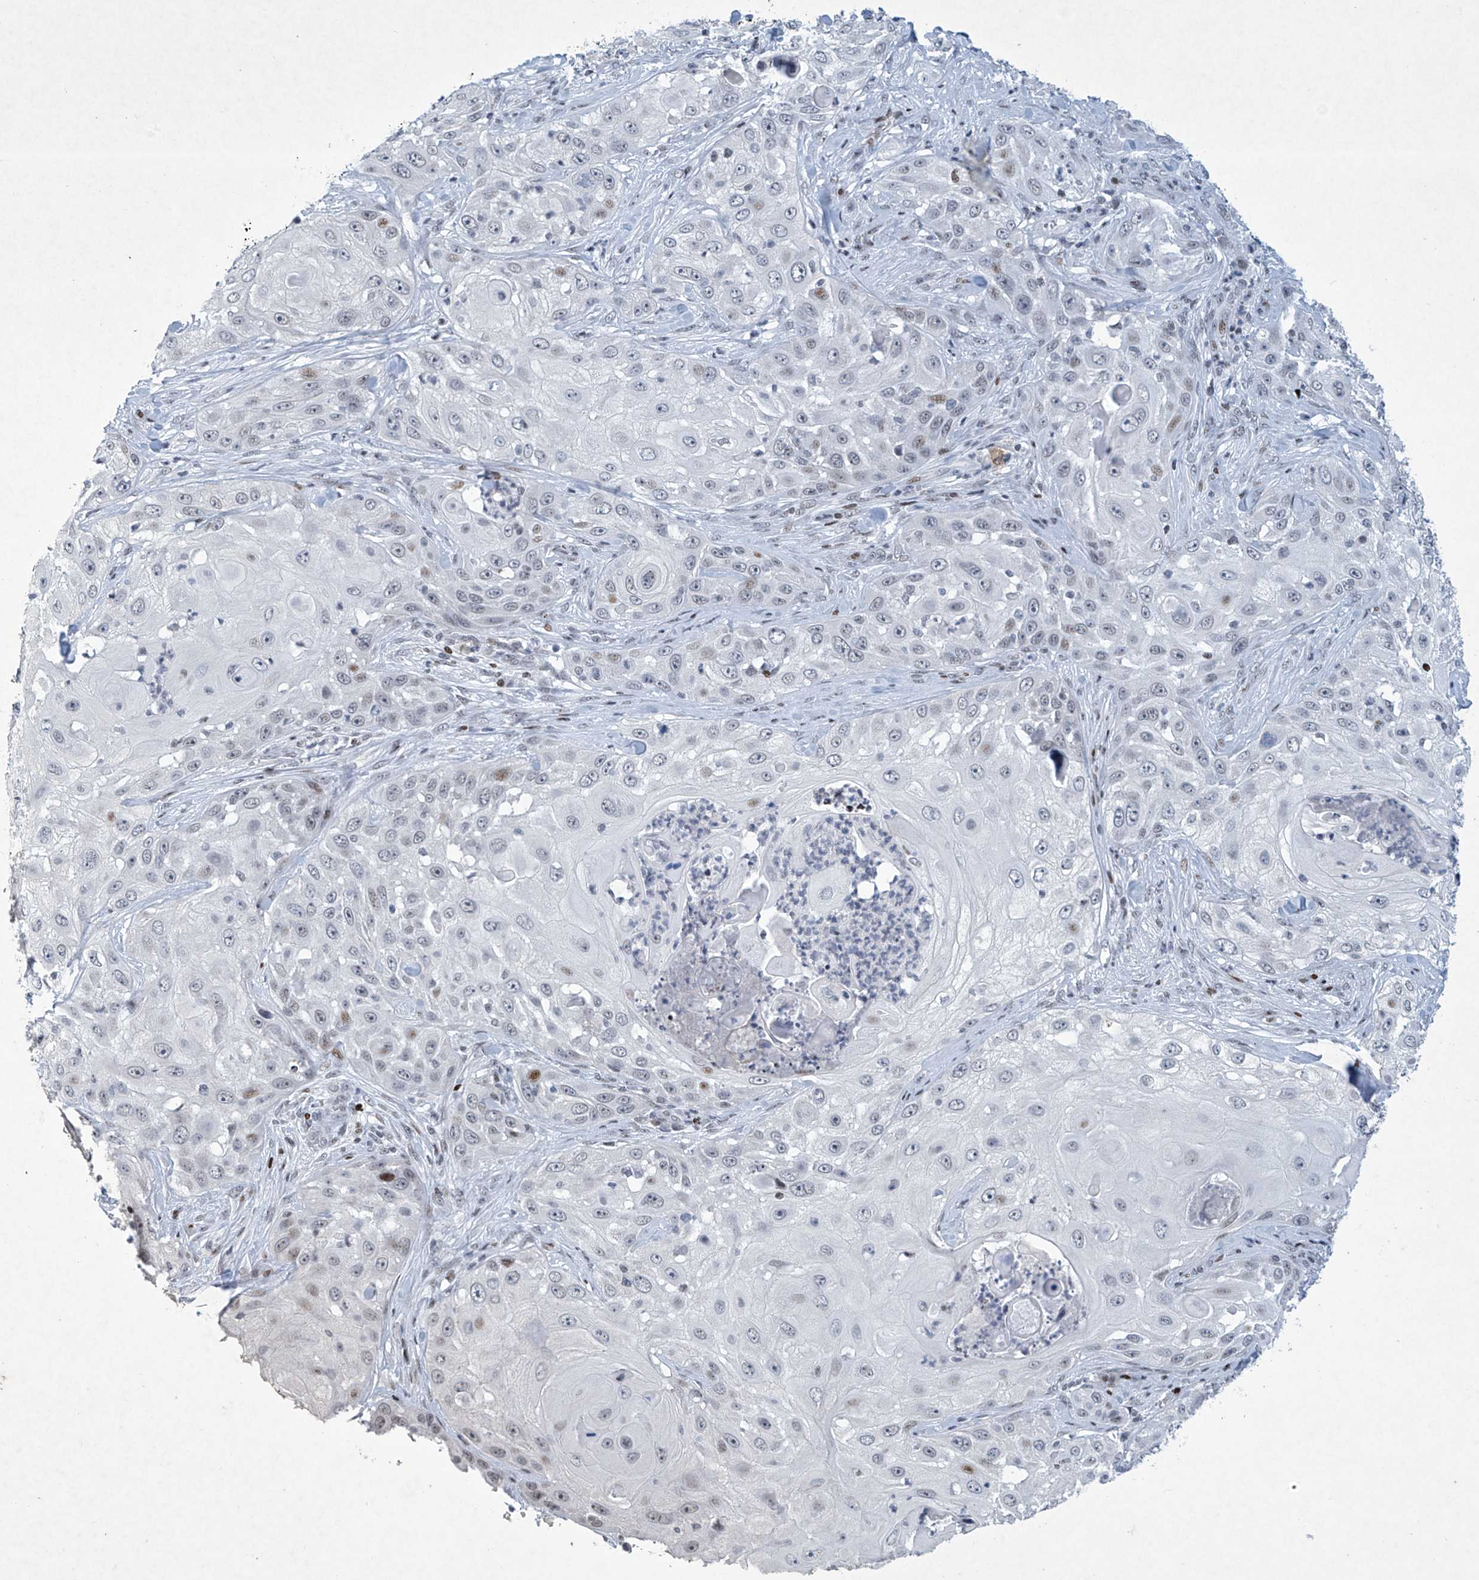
{"staining": {"intensity": "weak", "quantity": "<25%", "location": "nuclear"}, "tissue": "skin cancer", "cell_type": "Tumor cells", "image_type": "cancer", "snomed": [{"axis": "morphology", "description": "Squamous cell carcinoma, NOS"}, {"axis": "topography", "description": "Skin"}], "caption": "This is an immunohistochemistry (IHC) histopathology image of skin cancer (squamous cell carcinoma). There is no staining in tumor cells.", "gene": "RFX7", "patient": {"sex": "female", "age": 44}}